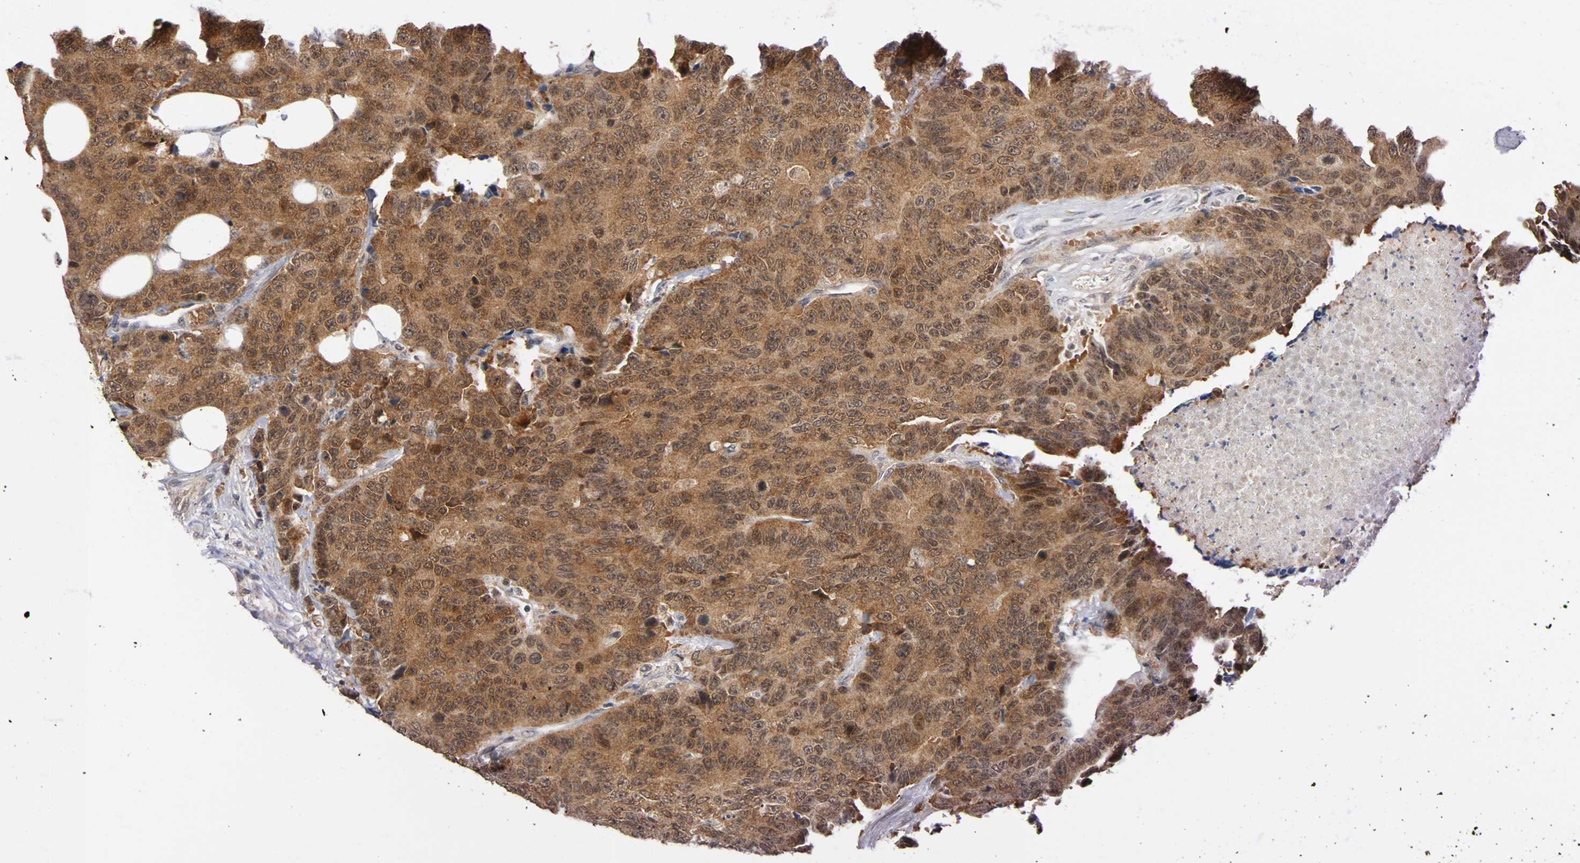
{"staining": {"intensity": "strong", "quantity": ">75%", "location": "cytoplasmic/membranous,nuclear"}, "tissue": "colorectal cancer", "cell_type": "Tumor cells", "image_type": "cancer", "snomed": [{"axis": "morphology", "description": "Adenocarcinoma, NOS"}, {"axis": "topography", "description": "Colon"}], "caption": "Immunohistochemistry of colorectal cancer (adenocarcinoma) reveals high levels of strong cytoplasmic/membranous and nuclear expression in approximately >75% of tumor cells.", "gene": "UBE2M", "patient": {"sex": "female", "age": 86}}